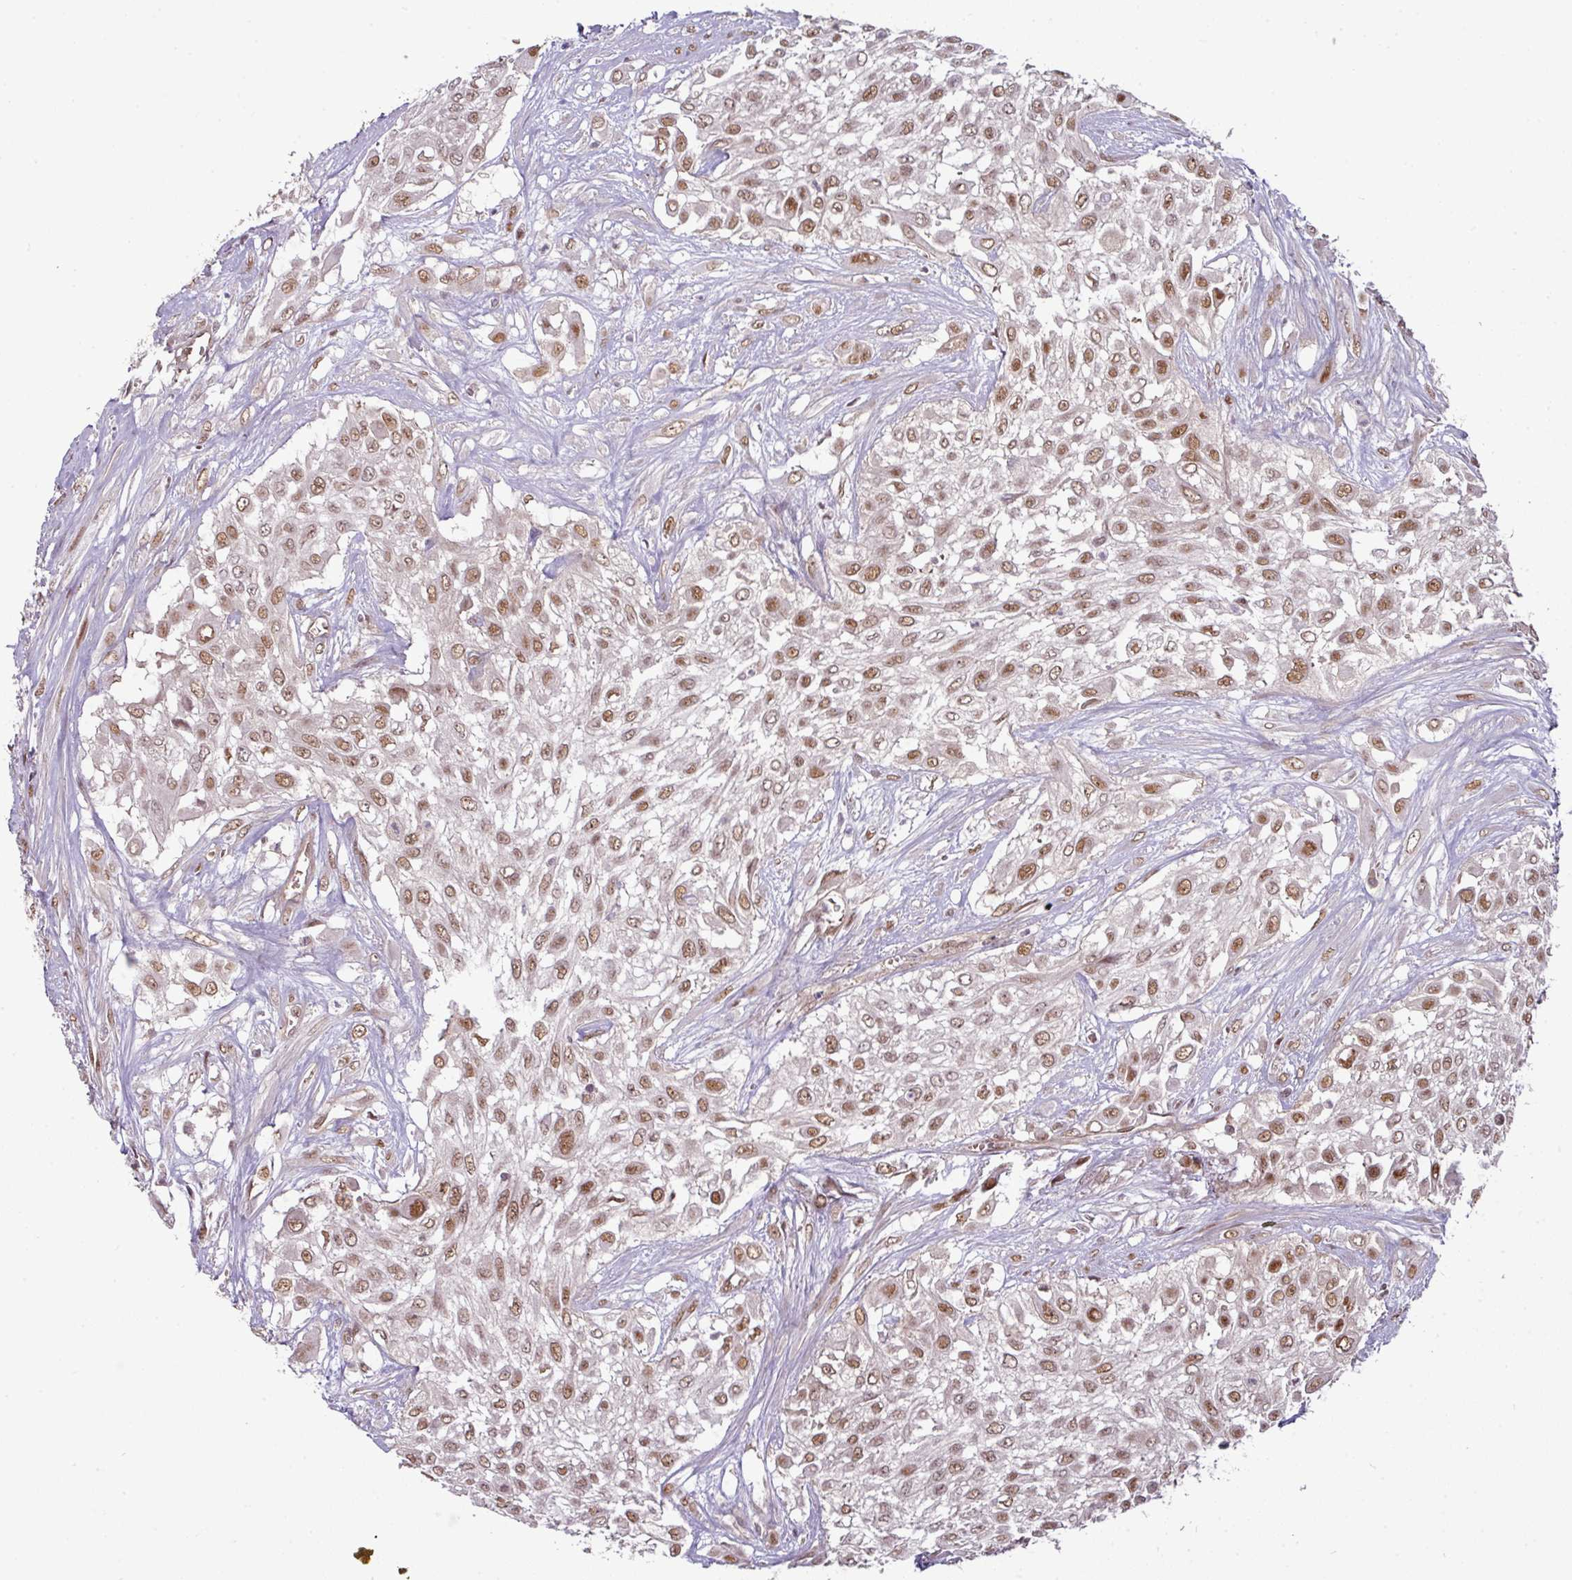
{"staining": {"intensity": "moderate", "quantity": ">75%", "location": "nuclear"}, "tissue": "urothelial cancer", "cell_type": "Tumor cells", "image_type": "cancer", "snomed": [{"axis": "morphology", "description": "Urothelial carcinoma, High grade"}, {"axis": "topography", "description": "Urinary bladder"}], "caption": "Immunohistochemistry photomicrograph of human urothelial carcinoma (high-grade) stained for a protein (brown), which exhibits medium levels of moderate nuclear staining in approximately >75% of tumor cells.", "gene": "CIC", "patient": {"sex": "male", "age": 57}}